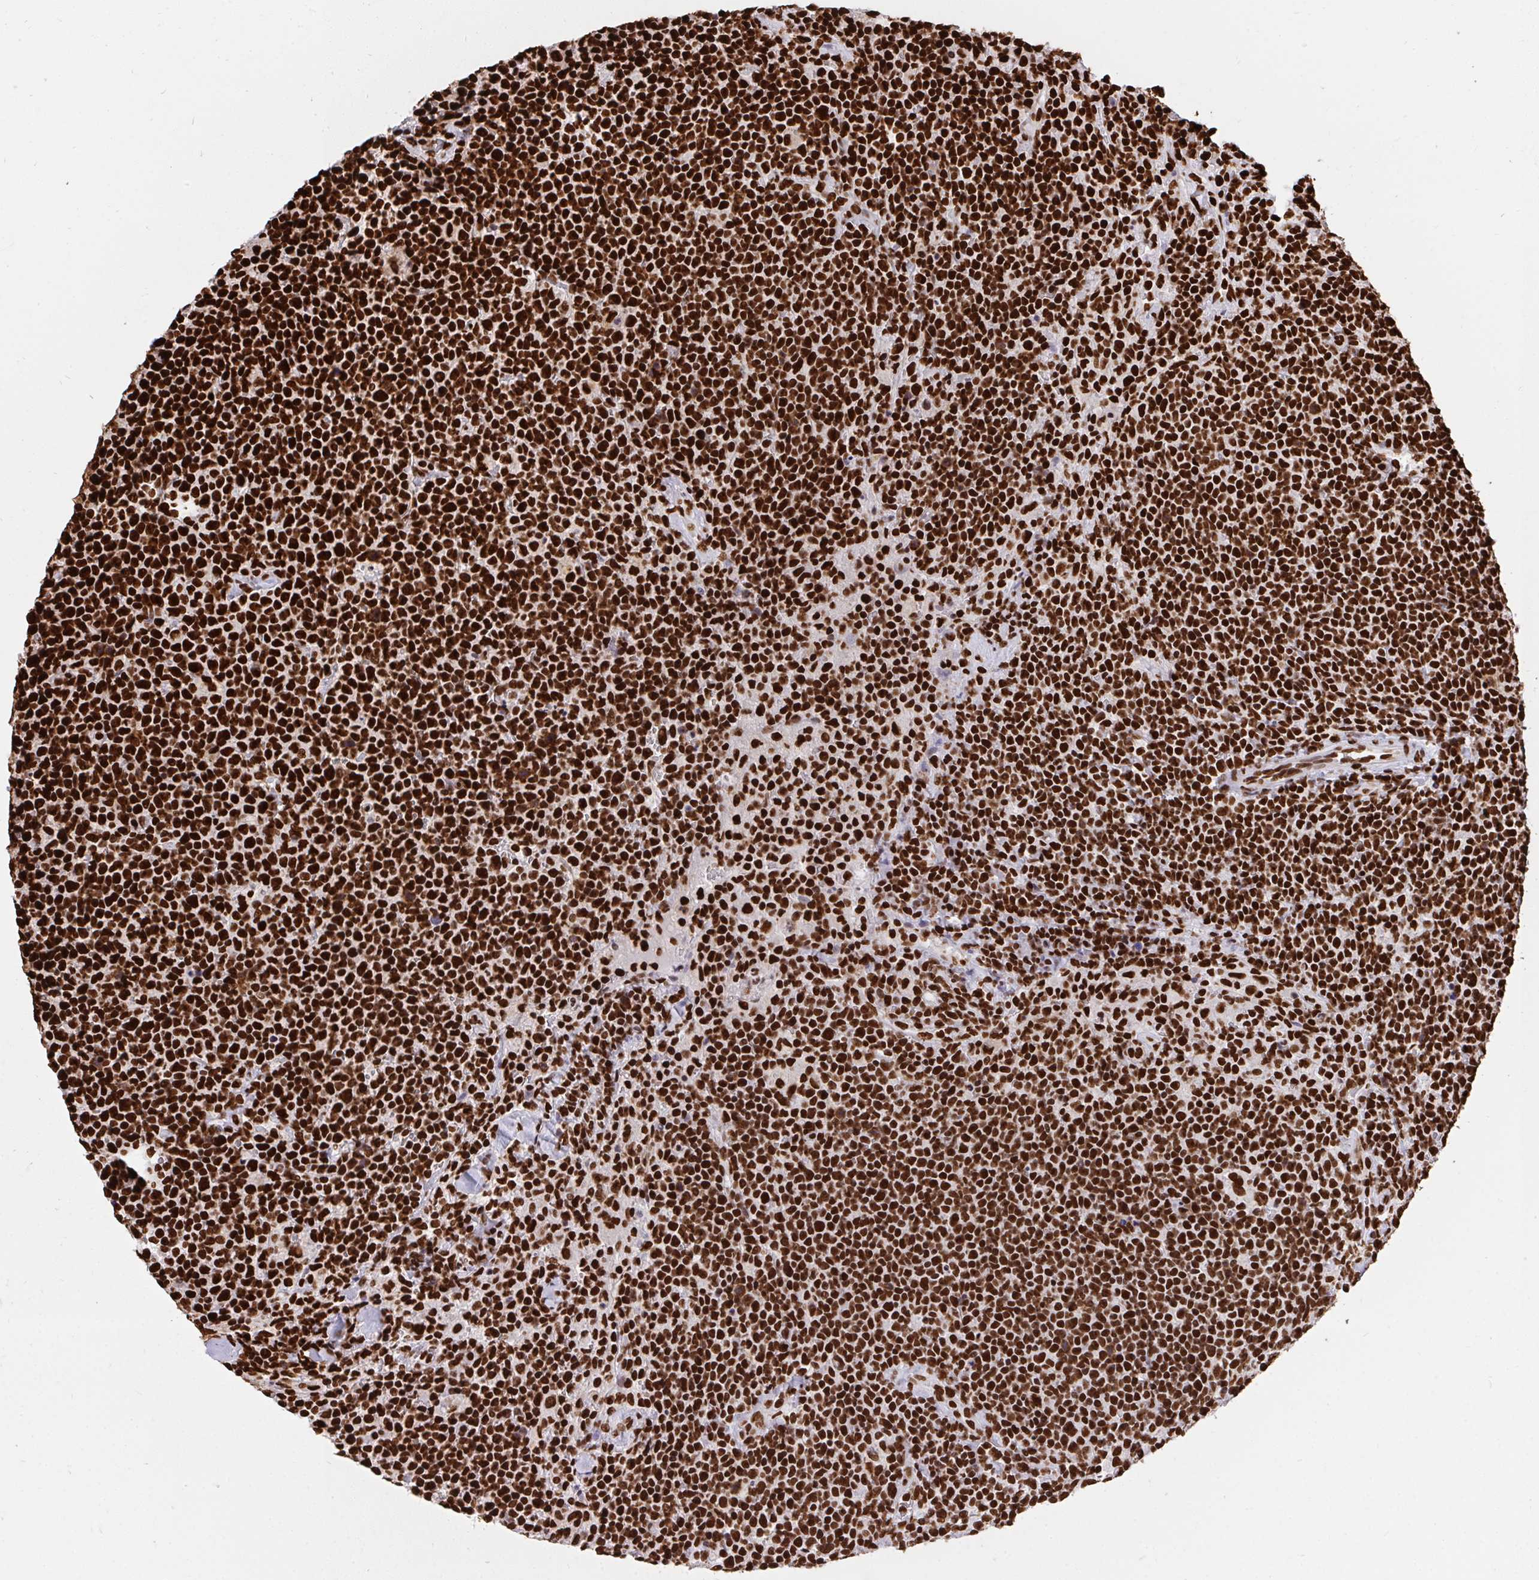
{"staining": {"intensity": "strong", "quantity": ">75%", "location": "nuclear"}, "tissue": "lymphoma", "cell_type": "Tumor cells", "image_type": "cancer", "snomed": [{"axis": "morphology", "description": "Malignant lymphoma, non-Hodgkin's type, High grade"}, {"axis": "topography", "description": "Lymph node"}], "caption": "Brown immunohistochemical staining in high-grade malignant lymphoma, non-Hodgkin's type demonstrates strong nuclear positivity in about >75% of tumor cells.", "gene": "HNRNPL", "patient": {"sex": "male", "age": 61}}